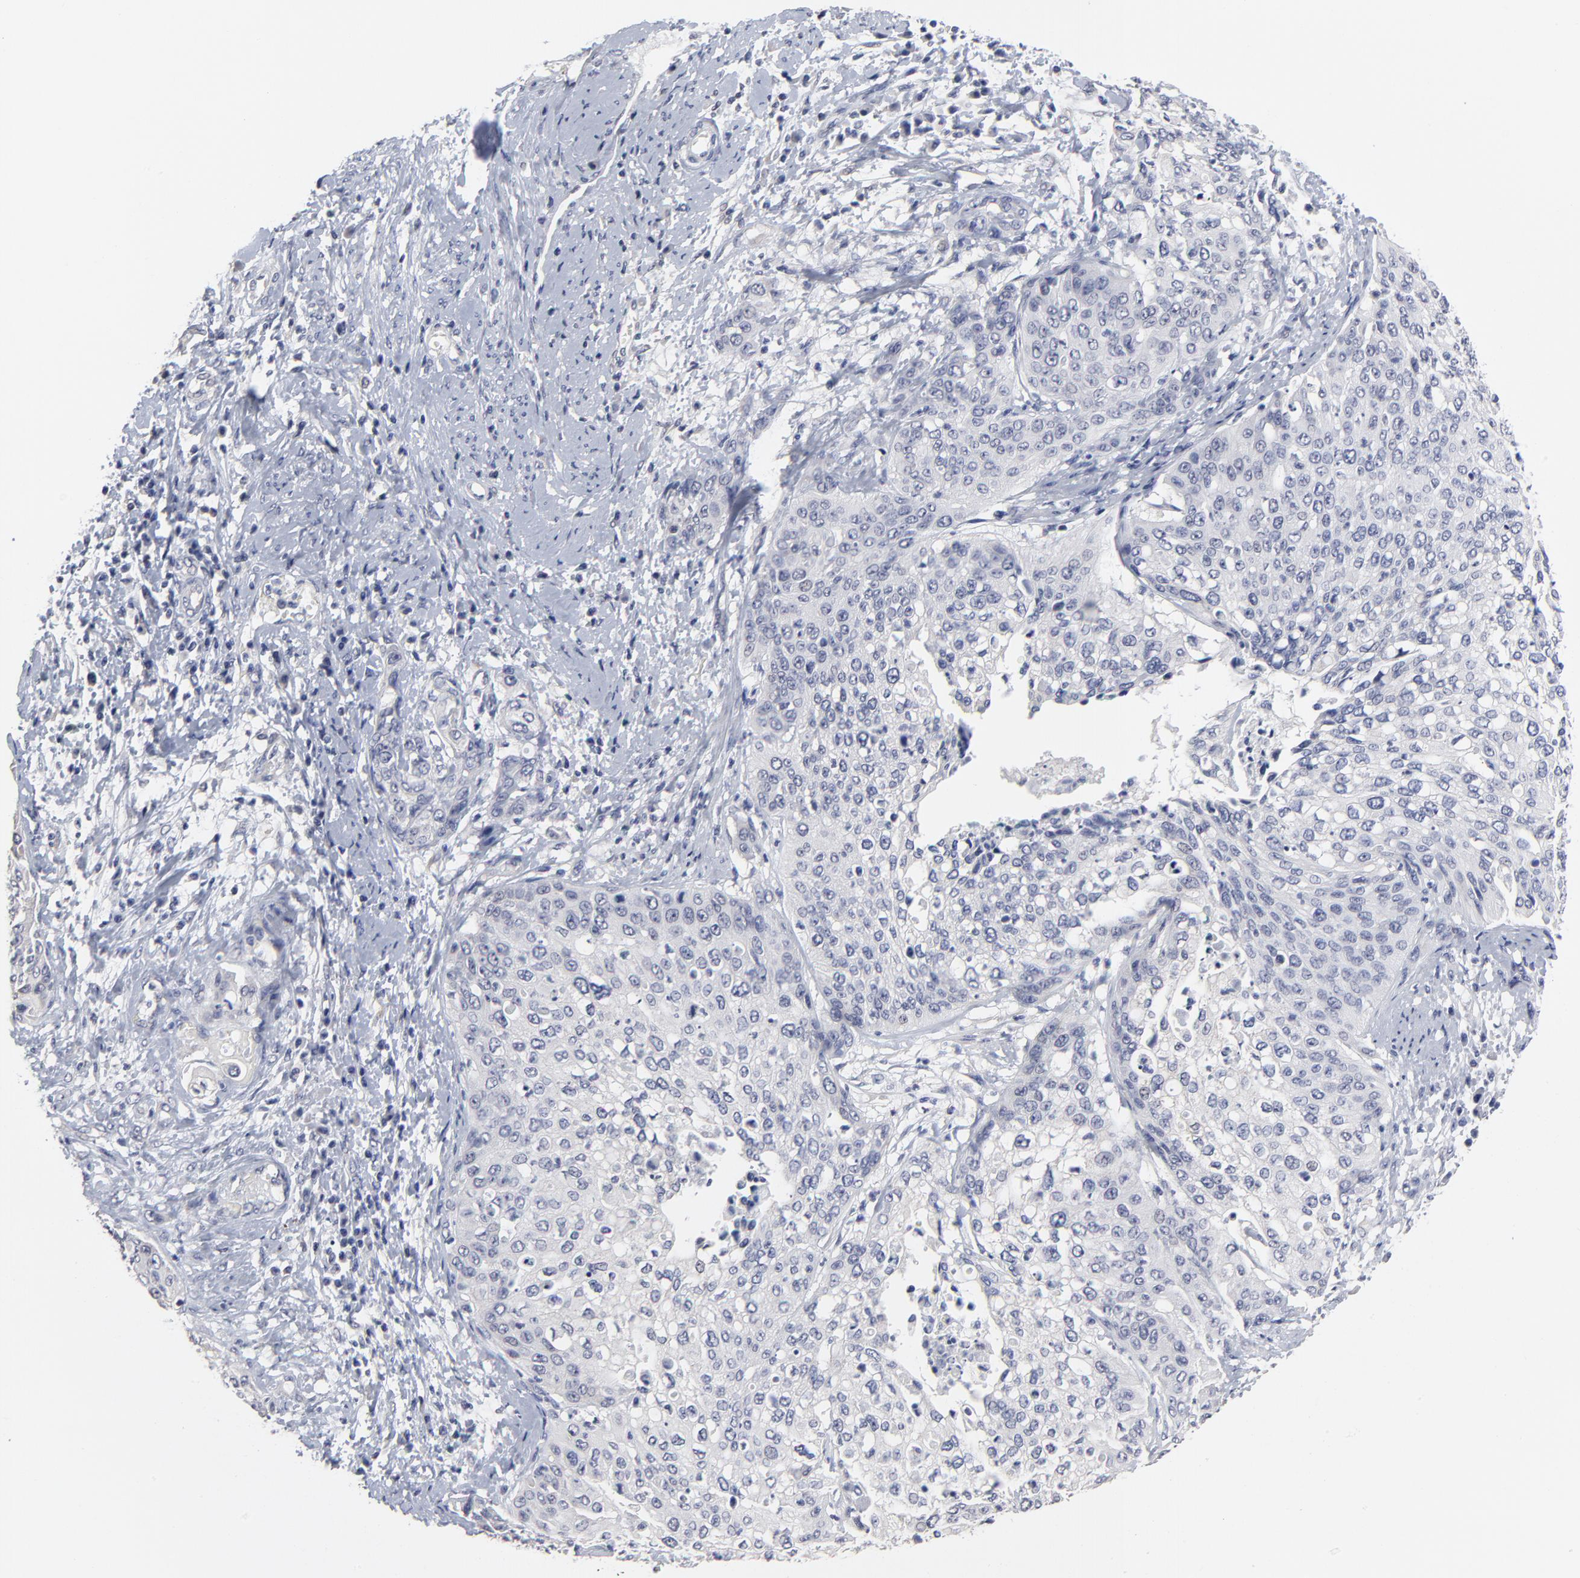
{"staining": {"intensity": "negative", "quantity": "none", "location": "none"}, "tissue": "cervical cancer", "cell_type": "Tumor cells", "image_type": "cancer", "snomed": [{"axis": "morphology", "description": "Squamous cell carcinoma, NOS"}, {"axis": "topography", "description": "Cervix"}], "caption": "Squamous cell carcinoma (cervical) was stained to show a protein in brown. There is no significant positivity in tumor cells. The staining was performed using DAB to visualize the protein expression in brown, while the nuclei were stained in blue with hematoxylin (Magnification: 20x).", "gene": "MAGEA10", "patient": {"sex": "female", "age": 41}}